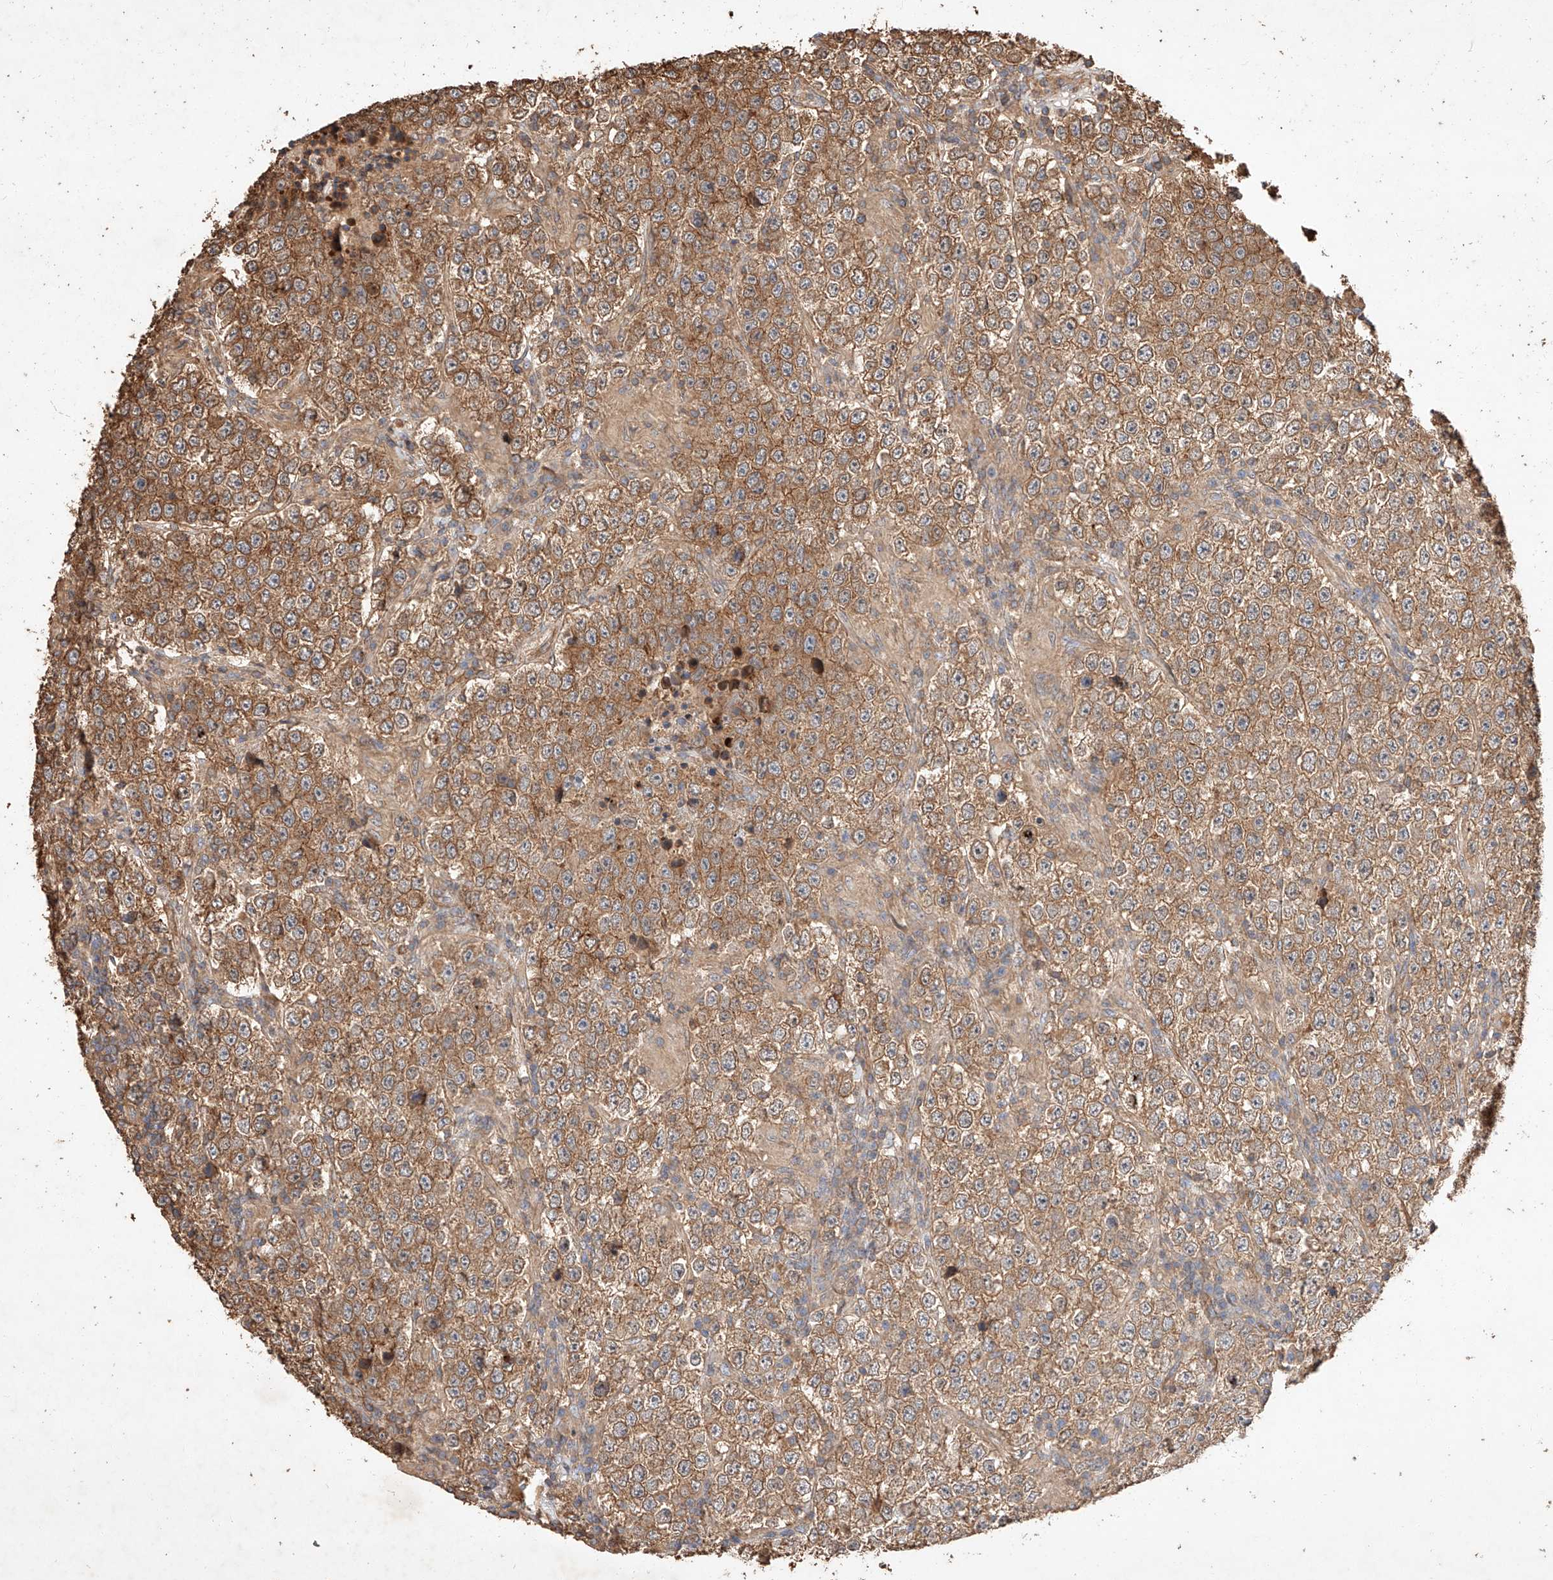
{"staining": {"intensity": "moderate", "quantity": ">75%", "location": "cytoplasmic/membranous"}, "tissue": "testis cancer", "cell_type": "Tumor cells", "image_type": "cancer", "snomed": [{"axis": "morphology", "description": "Normal tissue, NOS"}, {"axis": "morphology", "description": "Urothelial carcinoma, High grade"}, {"axis": "morphology", "description": "Seminoma, NOS"}, {"axis": "morphology", "description": "Carcinoma, Embryonal, NOS"}, {"axis": "topography", "description": "Urinary bladder"}, {"axis": "topography", "description": "Testis"}], "caption": "A medium amount of moderate cytoplasmic/membranous positivity is present in about >75% of tumor cells in testis cancer (embryonal carcinoma) tissue.", "gene": "GHDC", "patient": {"sex": "male", "age": 41}}